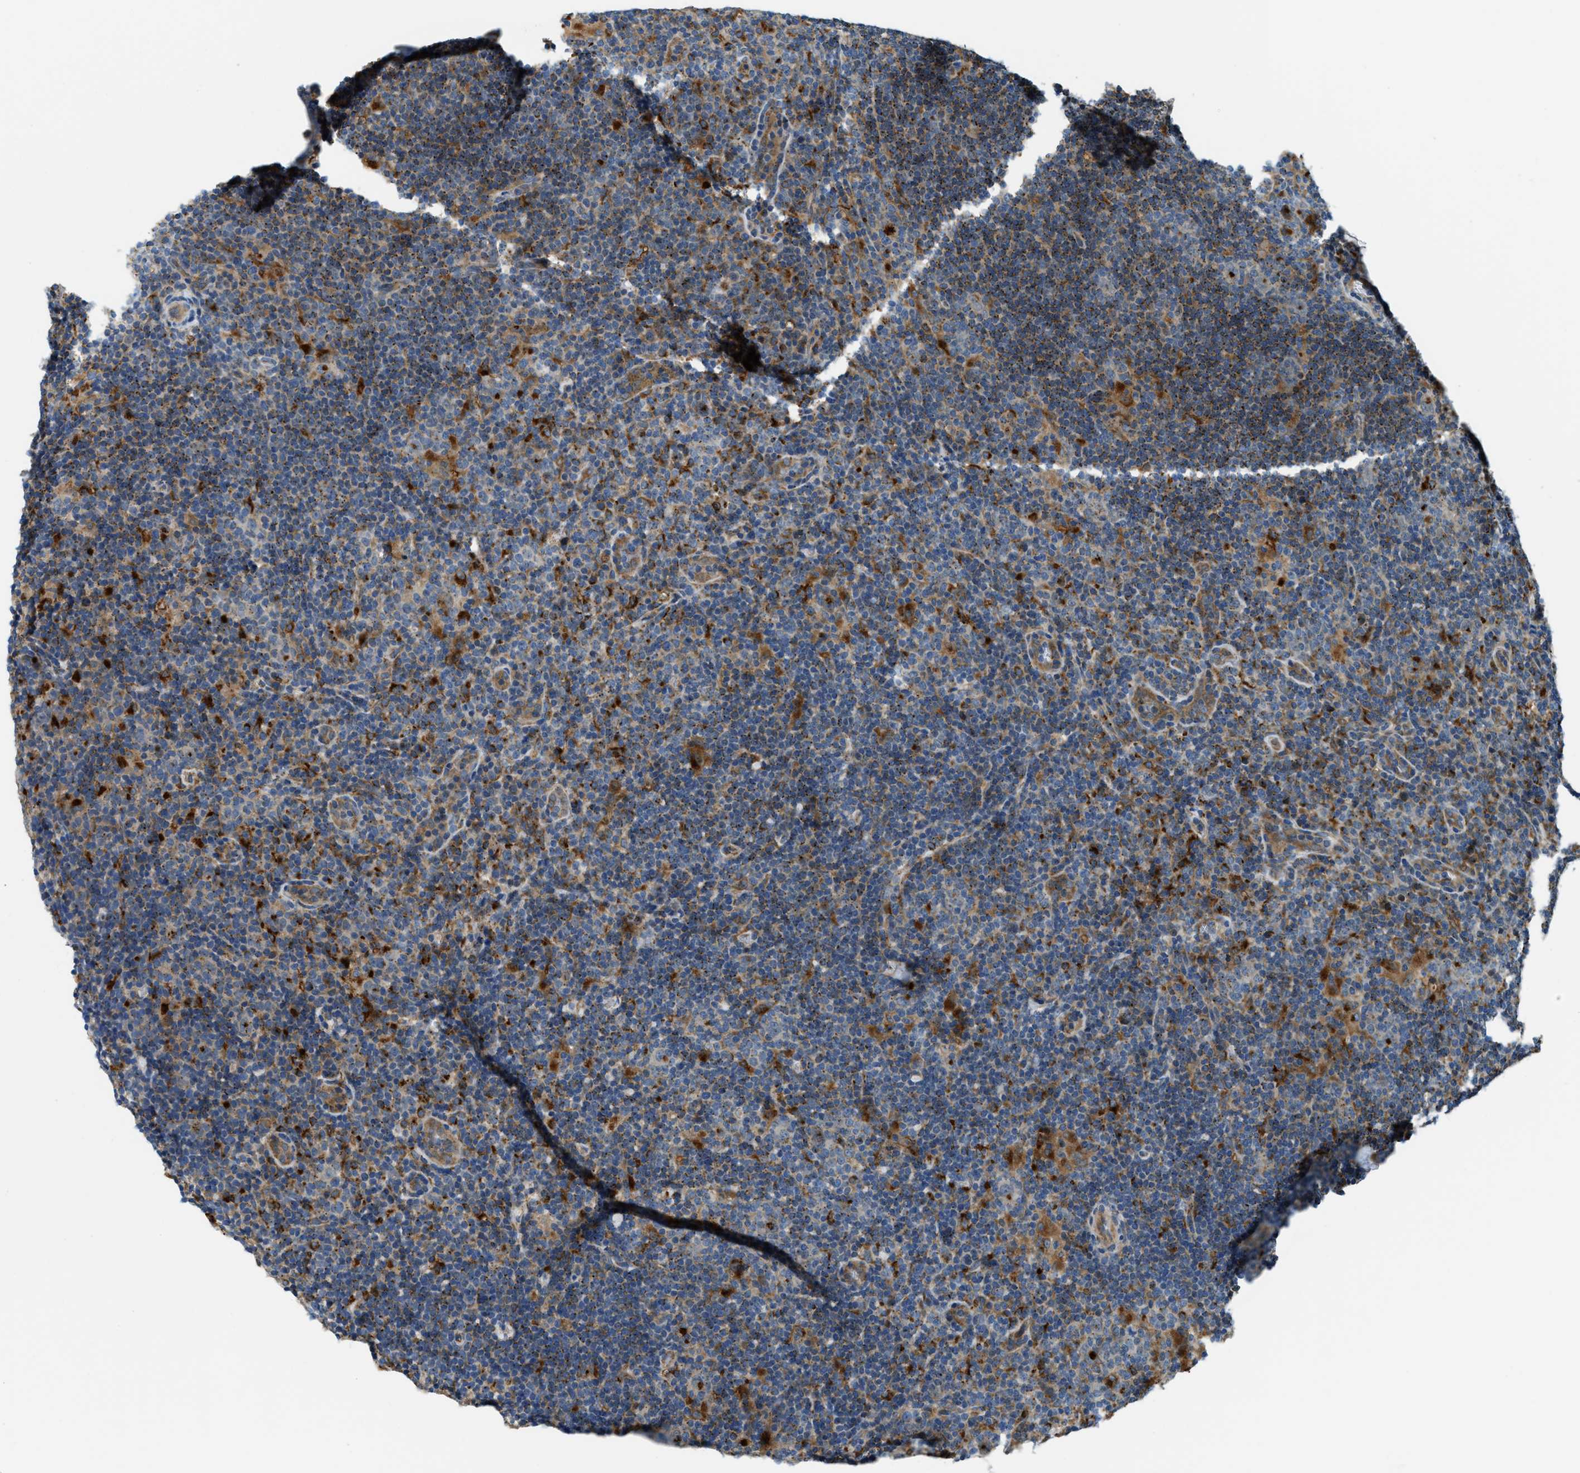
{"staining": {"intensity": "moderate", "quantity": "25%-75%", "location": "cytoplasmic/membranous"}, "tissue": "lymphoma", "cell_type": "Tumor cells", "image_type": "cancer", "snomed": [{"axis": "morphology", "description": "Hodgkin's disease, NOS"}, {"axis": "topography", "description": "Lymph node"}], "caption": "A brown stain shows moderate cytoplasmic/membranous positivity of a protein in human lymphoma tumor cells.", "gene": "STARD3NL", "patient": {"sex": "female", "age": 57}}